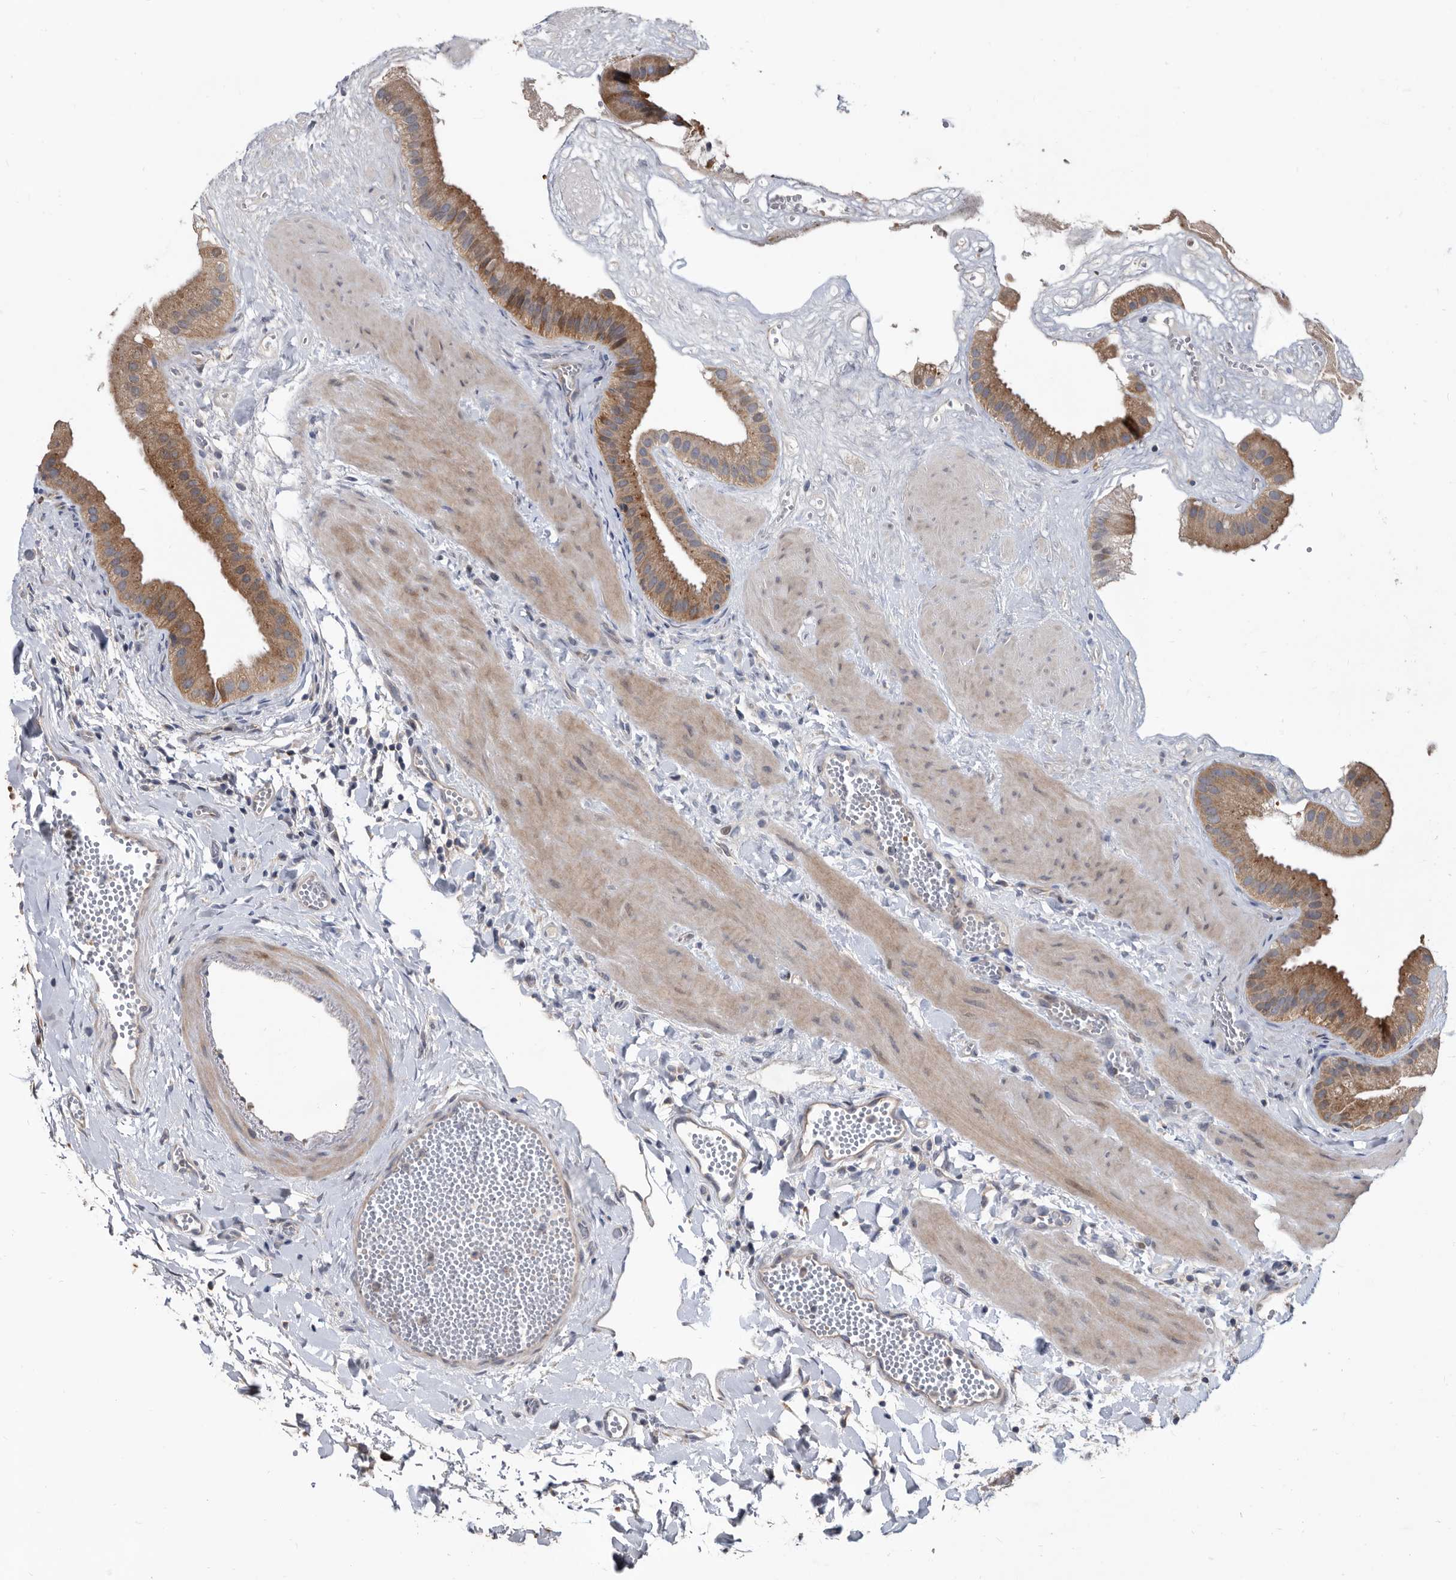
{"staining": {"intensity": "strong", "quantity": ">75%", "location": "cytoplasmic/membranous"}, "tissue": "gallbladder", "cell_type": "Glandular cells", "image_type": "normal", "snomed": [{"axis": "morphology", "description": "Normal tissue, NOS"}, {"axis": "topography", "description": "Gallbladder"}], "caption": "High-magnification brightfield microscopy of benign gallbladder stained with DAB (brown) and counterstained with hematoxylin (blue). glandular cells exhibit strong cytoplasmic/membranous staining is identified in about>75% of cells.", "gene": "APEH", "patient": {"sex": "male", "age": 55}}